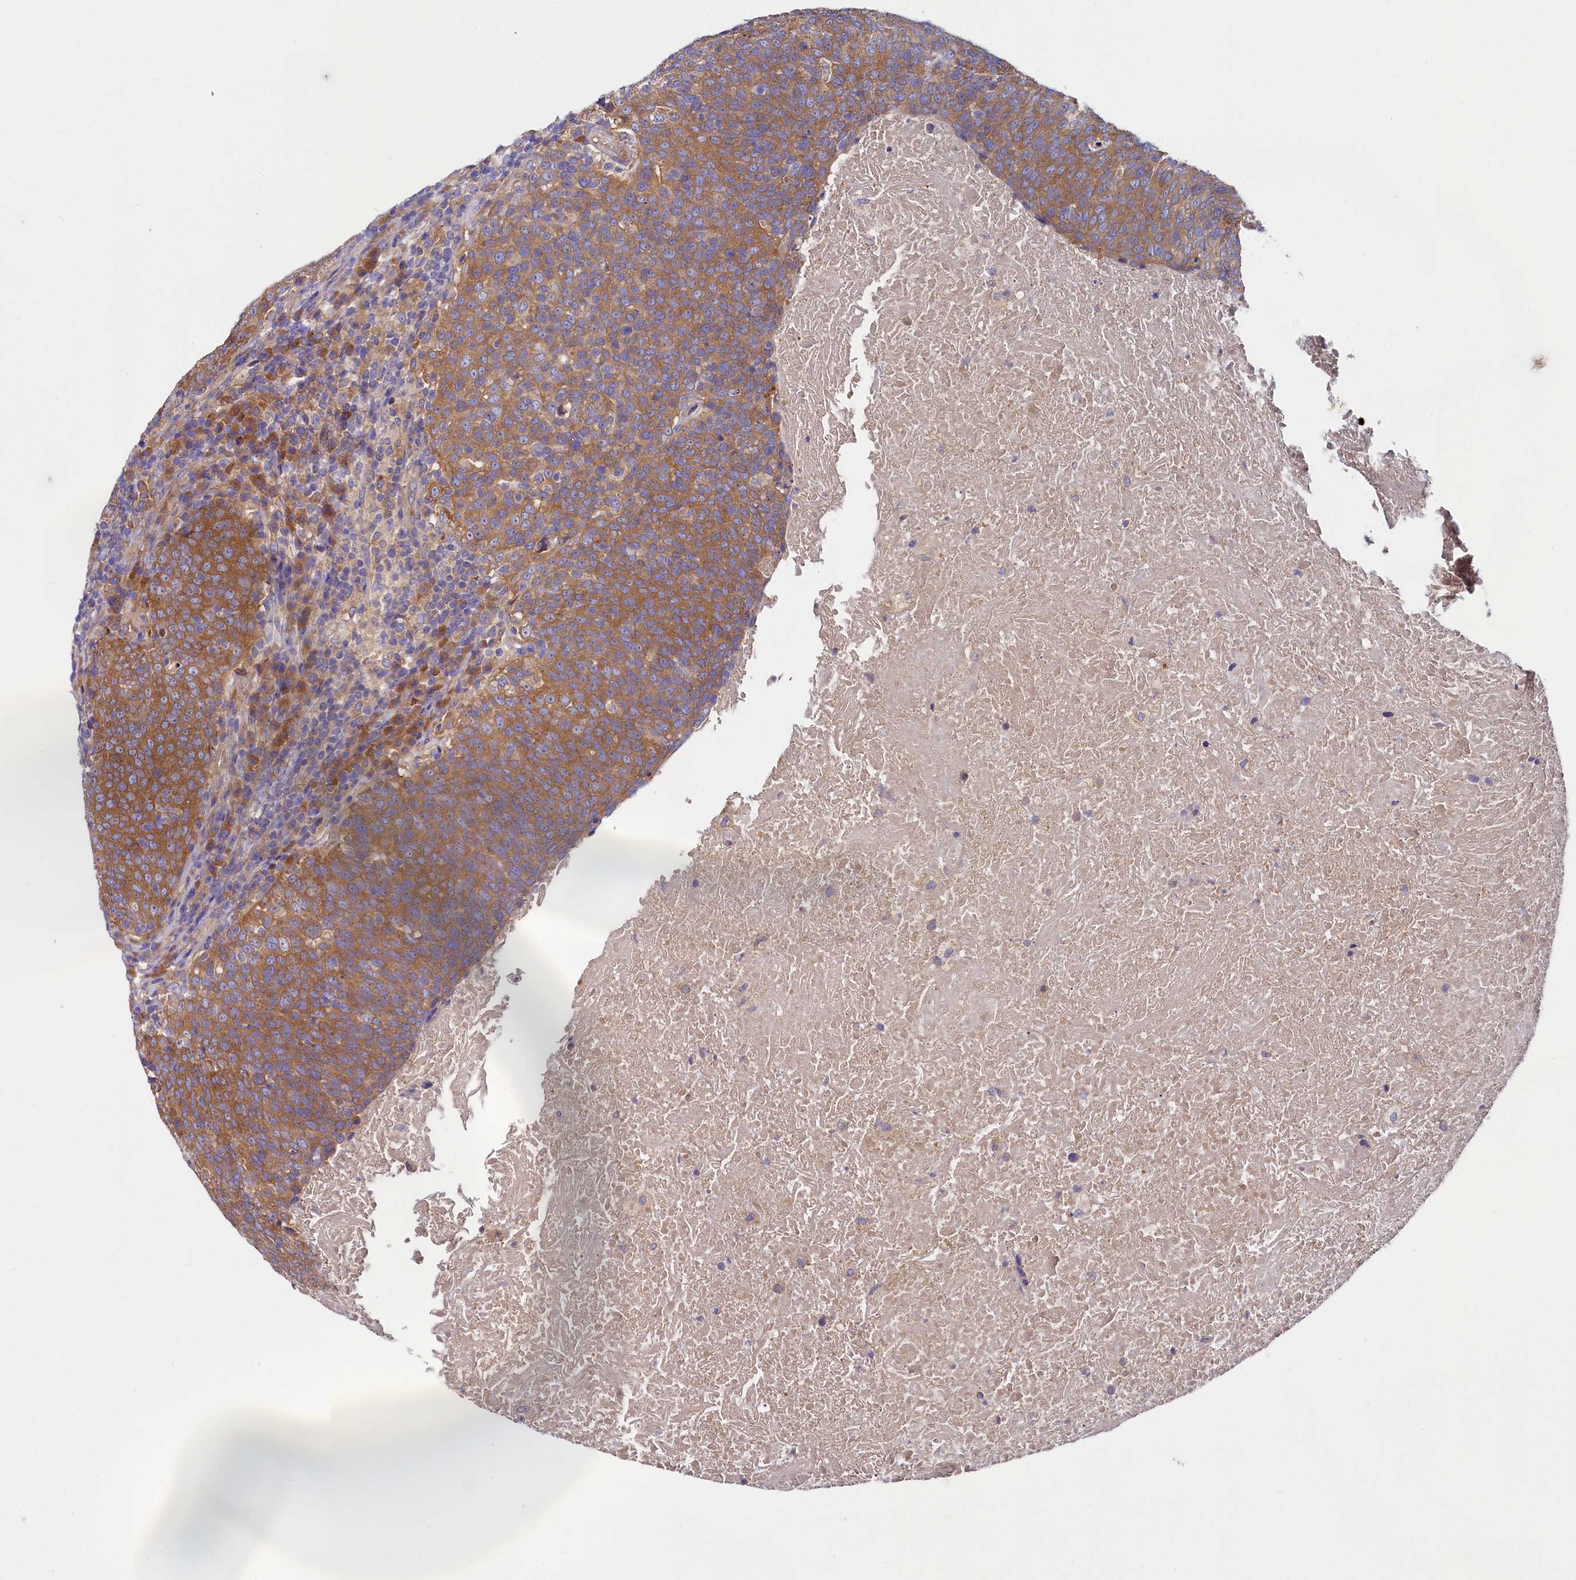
{"staining": {"intensity": "strong", "quantity": ">75%", "location": "cytoplasmic/membranous"}, "tissue": "head and neck cancer", "cell_type": "Tumor cells", "image_type": "cancer", "snomed": [{"axis": "morphology", "description": "Squamous cell carcinoma, NOS"}, {"axis": "morphology", "description": "Squamous cell carcinoma, metastatic, NOS"}, {"axis": "topography", "description": "Lymph node"}, {"axis": "topography", "description": "Head-Neck"}], "caption": "Immunohistochemistry photomicrograph of human head and neck metastatic squamous cell carcinoma stained for a protein (brown), which shows high levels of strong cytoplasmic/membranous positivity in about >75% of tumor cells.", "gene": "QARS1", "patient": {"sex": "male", "age": 62}}